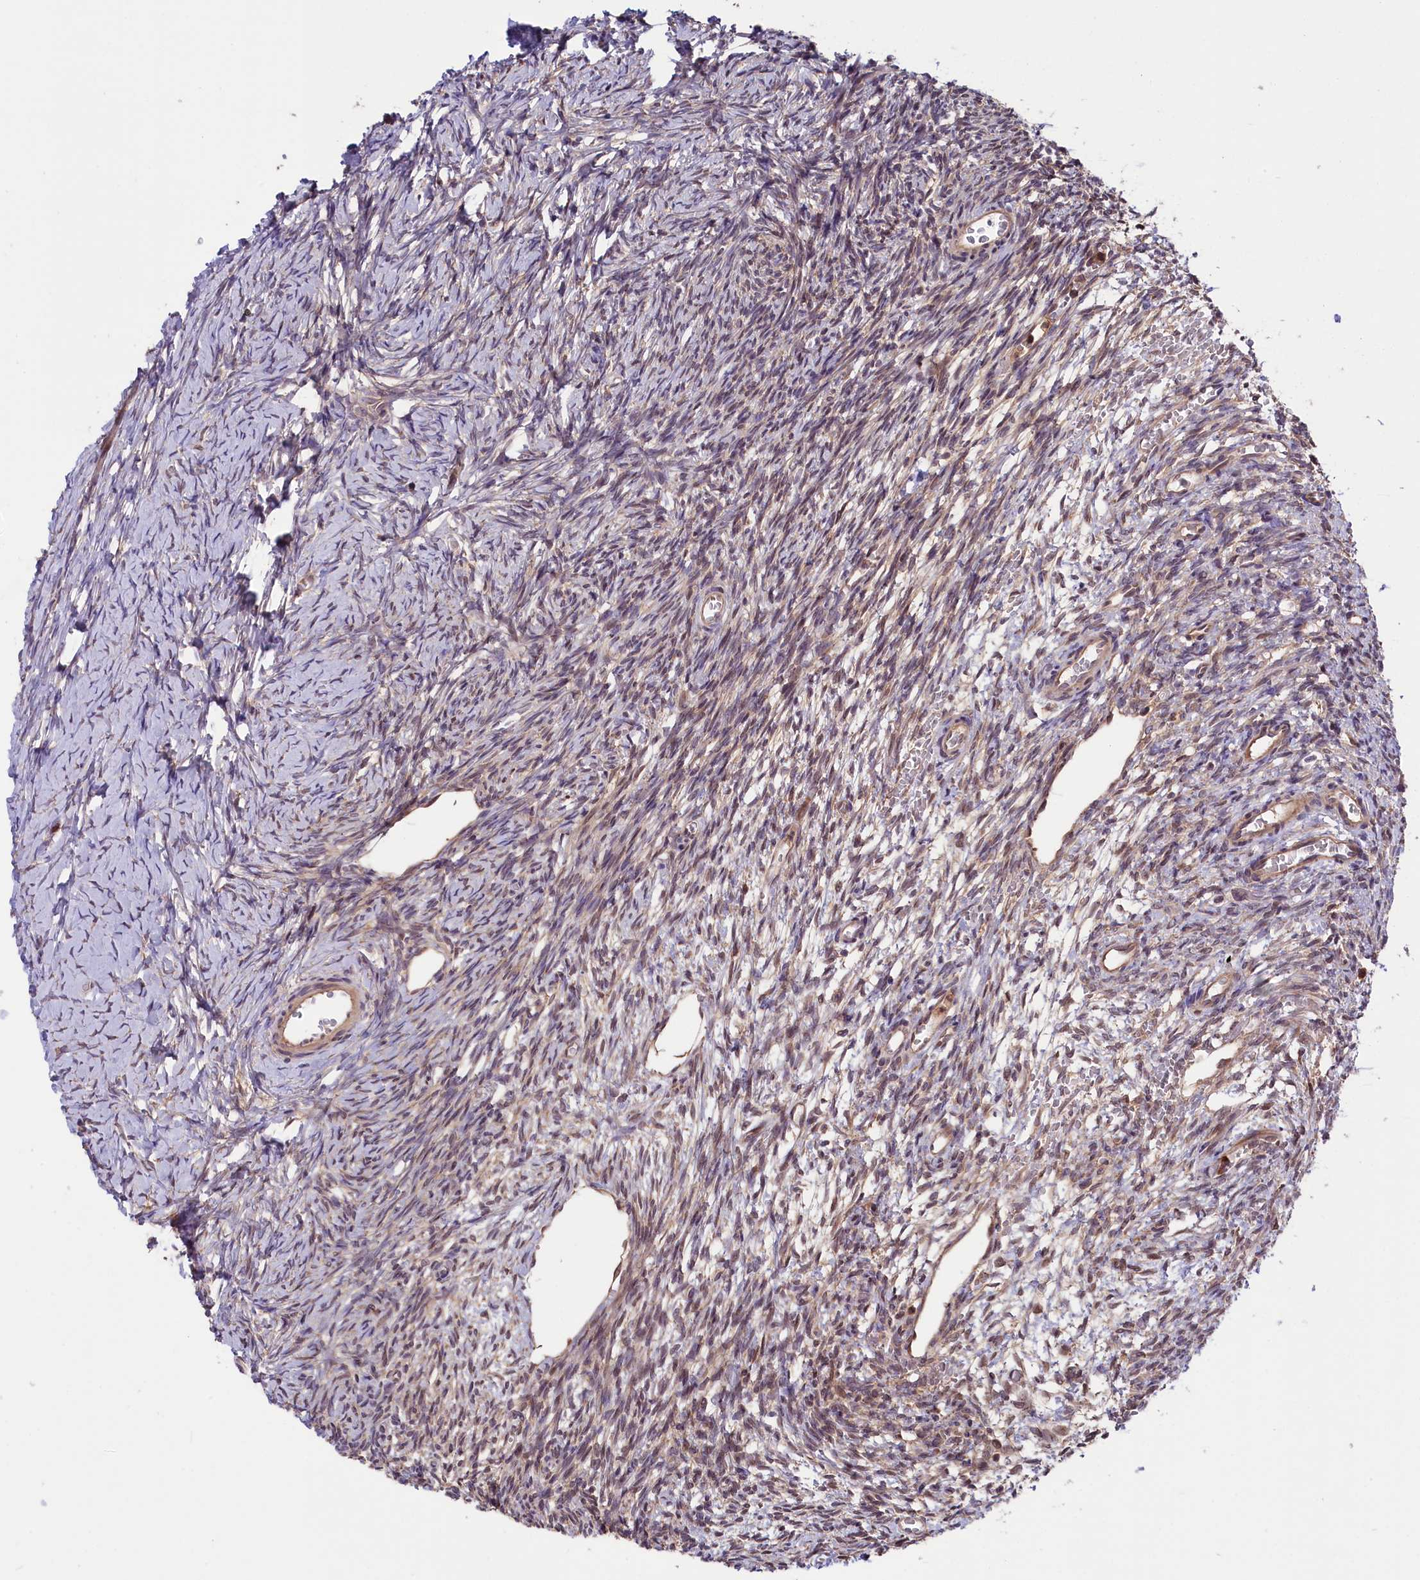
{"staining": {"intensity": "moderate", "quantity": "<25%", "location": "cytoplasmic/membranous,nuclear"}, "tissue": "ovary", "cell_type": "Ovarian stroma cells", "image_type": "normal", "snomed": [{"axis": "morphology", "description": "Normal tissue, NOS"}, {"axis": "topography", "description": "Ovary"}], "caption": "Normal ovary demonstrates moderate cytoplasmic/membranous,nuclear staining in about <25% of ovarian stroma cells (IHC, brightfield microscopy, high magnification)..", "gene": "RIC8A", "patient": {"sex": "female", "age": 39}}